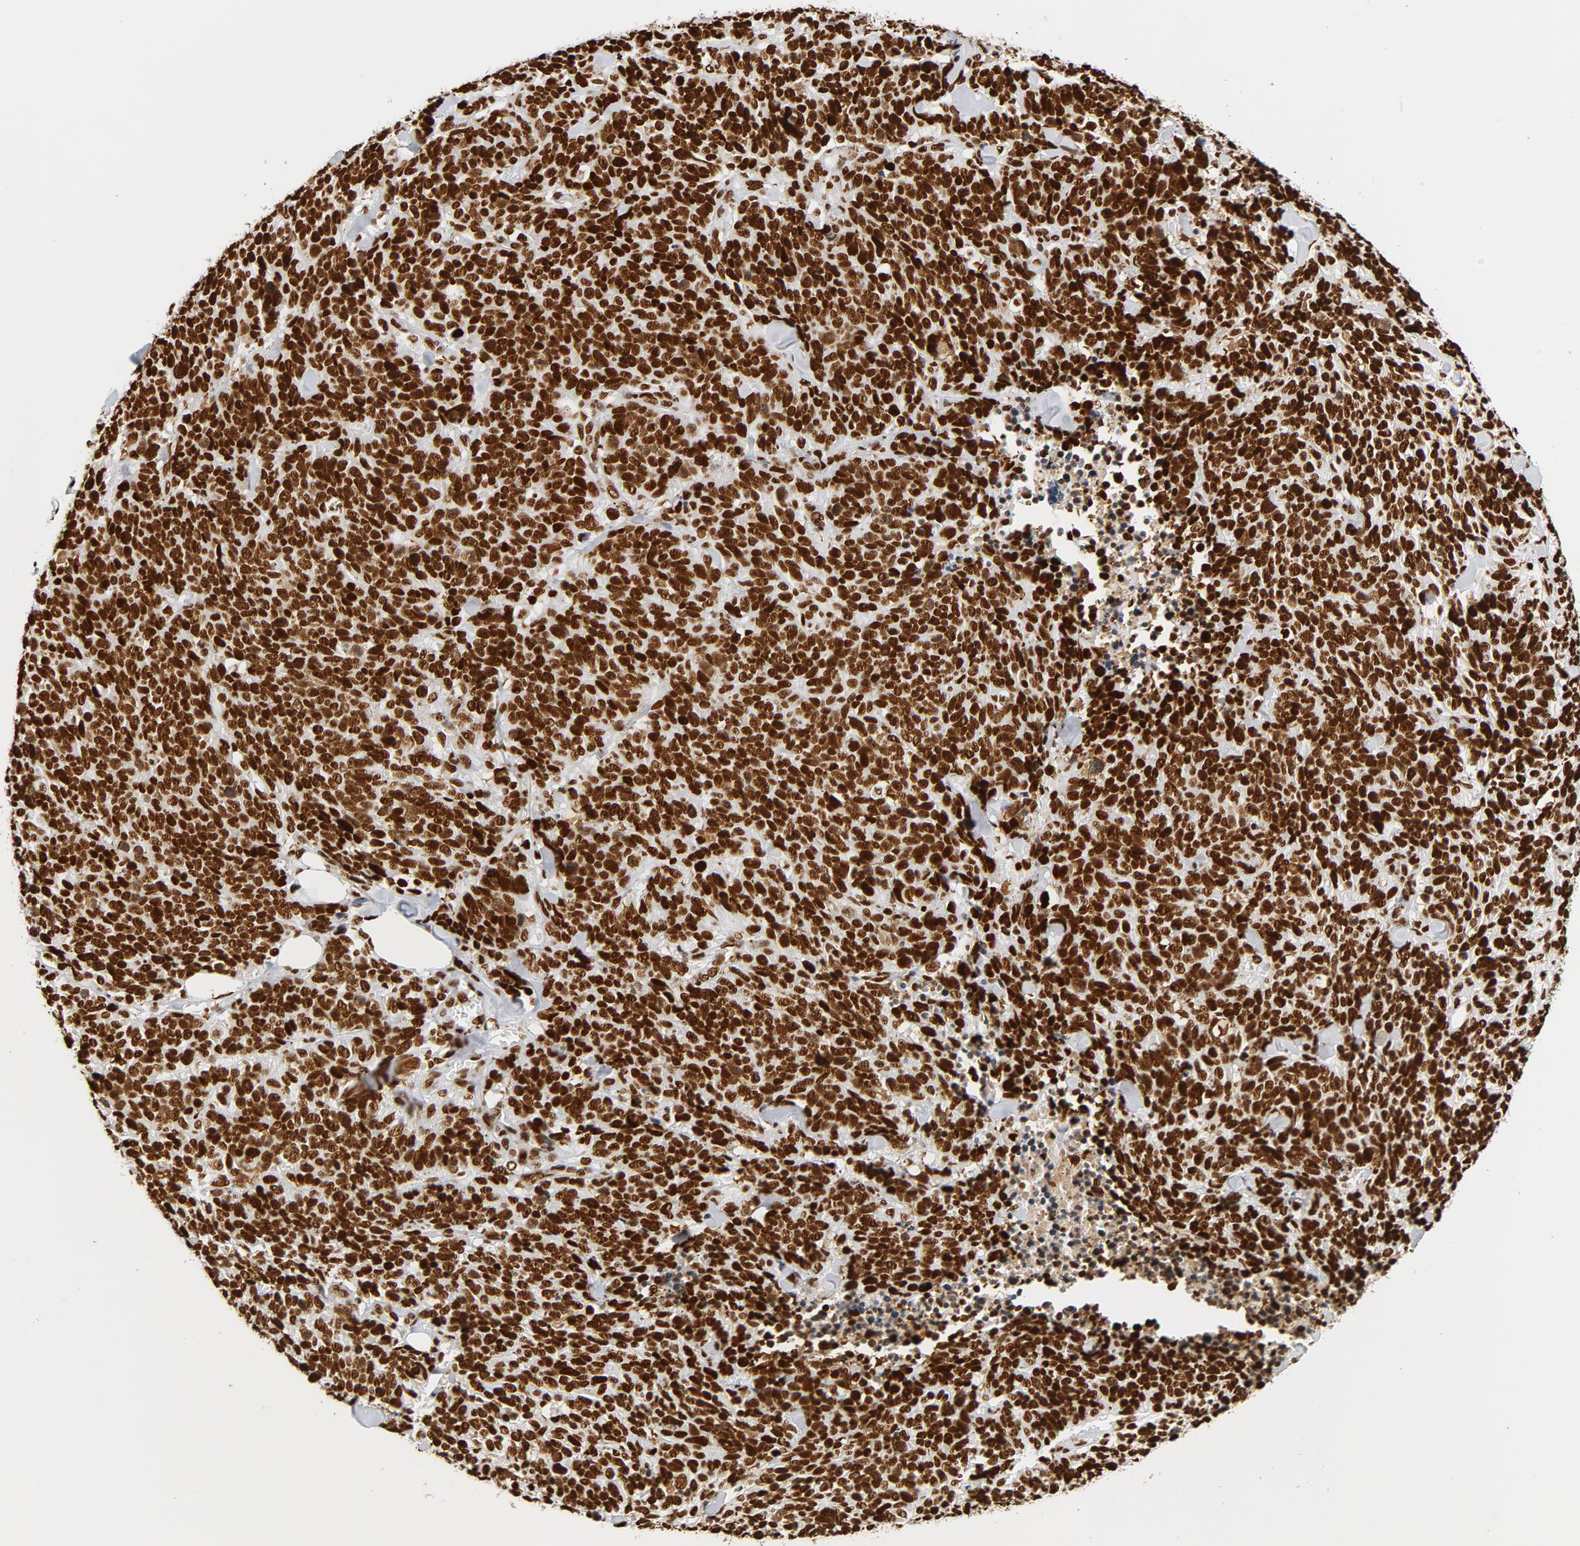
{"staining": {"intensity": "strong", "quantity": ">75%", "location": "nuclear"}, "tissue": "lung cancer", "cell_type": "Tumor cells", "image_type": "cancer", "snomed": [{"axis": "morphology", "description": "Neoplasm, malignant, NOS"}, {"axis": "topography", "description": "Lung"}], "caption": "Lung malignant neoplasm stained for a protein exhibits strong nuclear positivity in tumor cells. Immunohistochemistry stains the protein in brown and the nuclei are stained blue.", "gene": "XRCC6", "patient": {"sex": "female", "age": 58}}